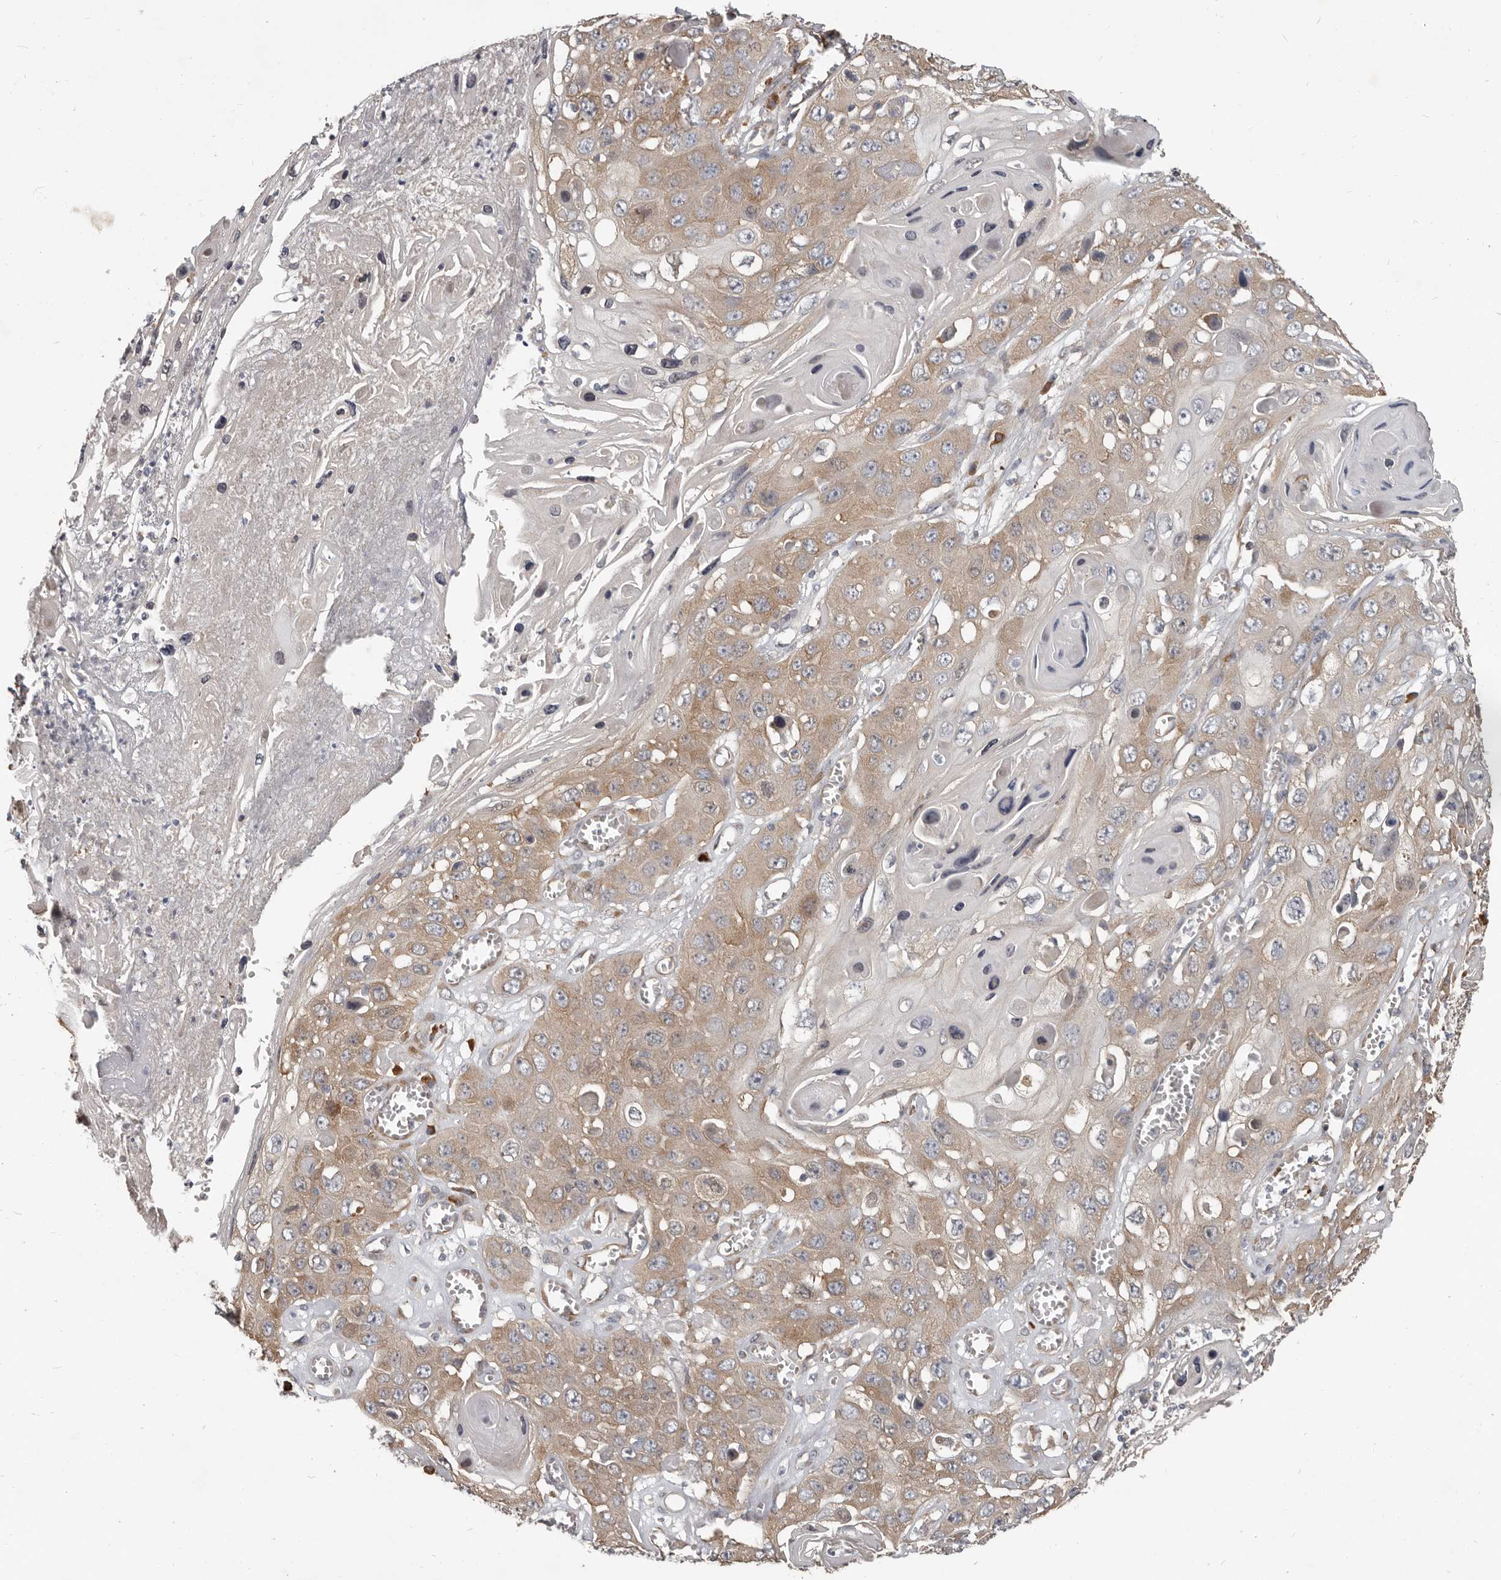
{"staining": {"intensity": "moderate", "quantity": ">75%", "location": "cytoplasmic/membranous"}, "tissue": "skin cancer", "cell_type": "Tumor cells", "image_type": "cancer", "snomed": [{"axis": "morphology", "description": "Squamous cell carcinoma, NOS"}, {"axis": "topography", "description": "Skin"}], "caption": "A photomicrograph of skin cancer (squamous cell carcinoma) stained for a protein shows moderate cytoplasmic/membranous brown staining in tumor cells.", "gene": "AKNAD1", "patient": {"sex": "male", "age": 55}}